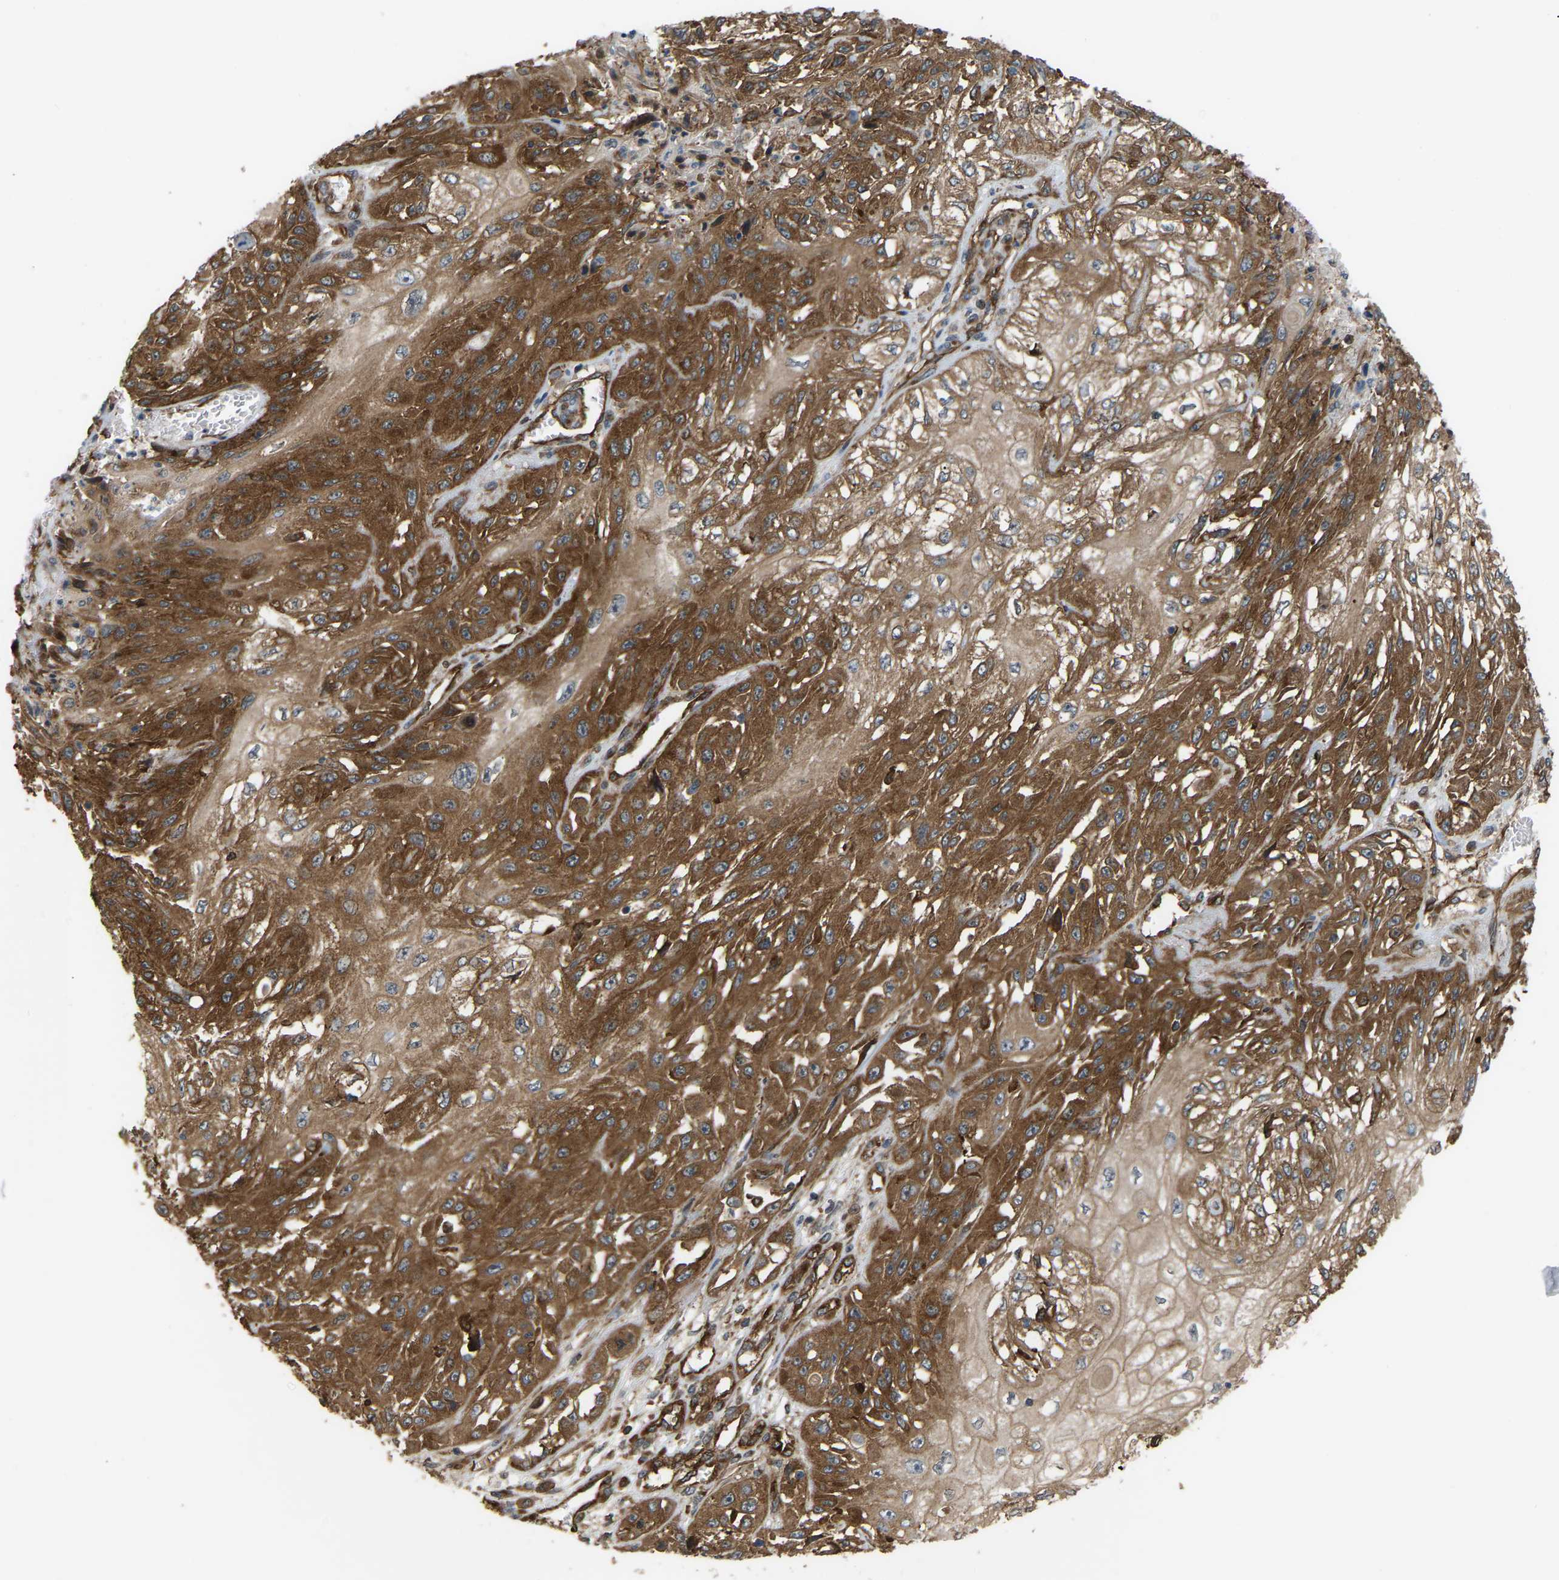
{"staining": {"intensity": "strong", "quantity": ">75%", "location": "cytoplasmic/membranous"}, "tissue": "skin cancer", "cell_type": "Tumor cells", "image_type": "cancer", "snomed": [{"axis": "morphology", "description": "Squamous cell carcinoma, NOS"}, {"axis": "morphology", "description": "Squamous cell carcinoma, metastatic, NOS"}, {"axis": "topography", "description": "Skin"}, {"axis": "topography", "description": "Lymph node"}], "caption": "The image shows immunohistochemical staining of squamous cell carcinoma (skin). There is strong cytoplasmic/membranous positivity is seen in approximately >75% of tumor cells.", "gene": "PICALM", "patient": {"sex": "male", "age": 75}}